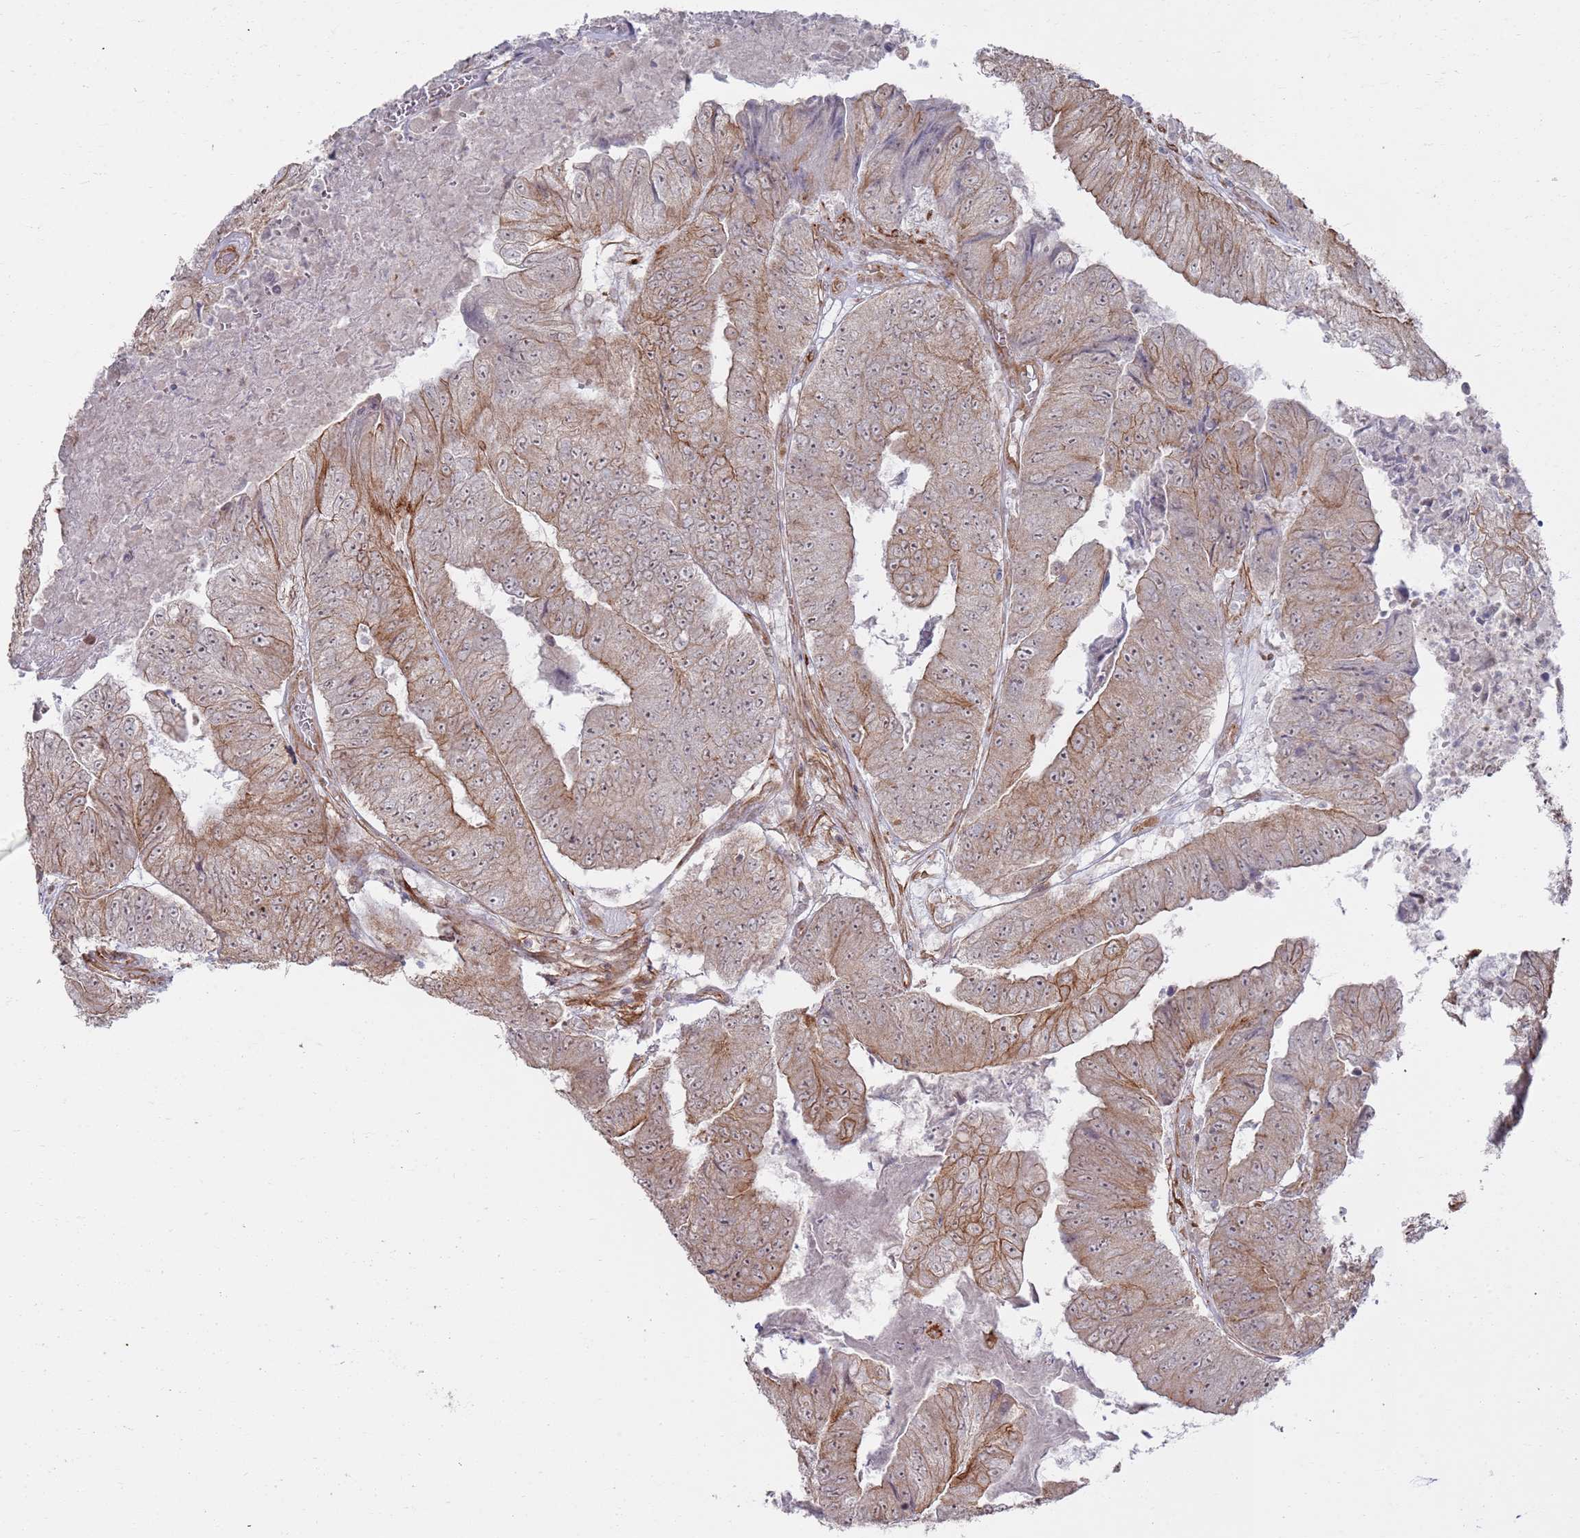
{"staining": {"intensity": "moderate", "quantity": "25%-75%", "location": "cytoplasmic/membranous,nuclear"}, "tissue": "colorectal cancer", "cell_type": "Tumor cells", "image_type": "cancer", "snomed": [{"axis": "morphology", "description": "Adenocarcinoma, NOS"}, {"axis": "topography", "description": "Colon"}], "caption": "Colorectal cancer stained for a protein exhibits moderate cytoplasmic/membranous and nuclear positivity in tumor cells.", "gene": "PHF21A", "patient": {"sex": "female", "age": 67}}